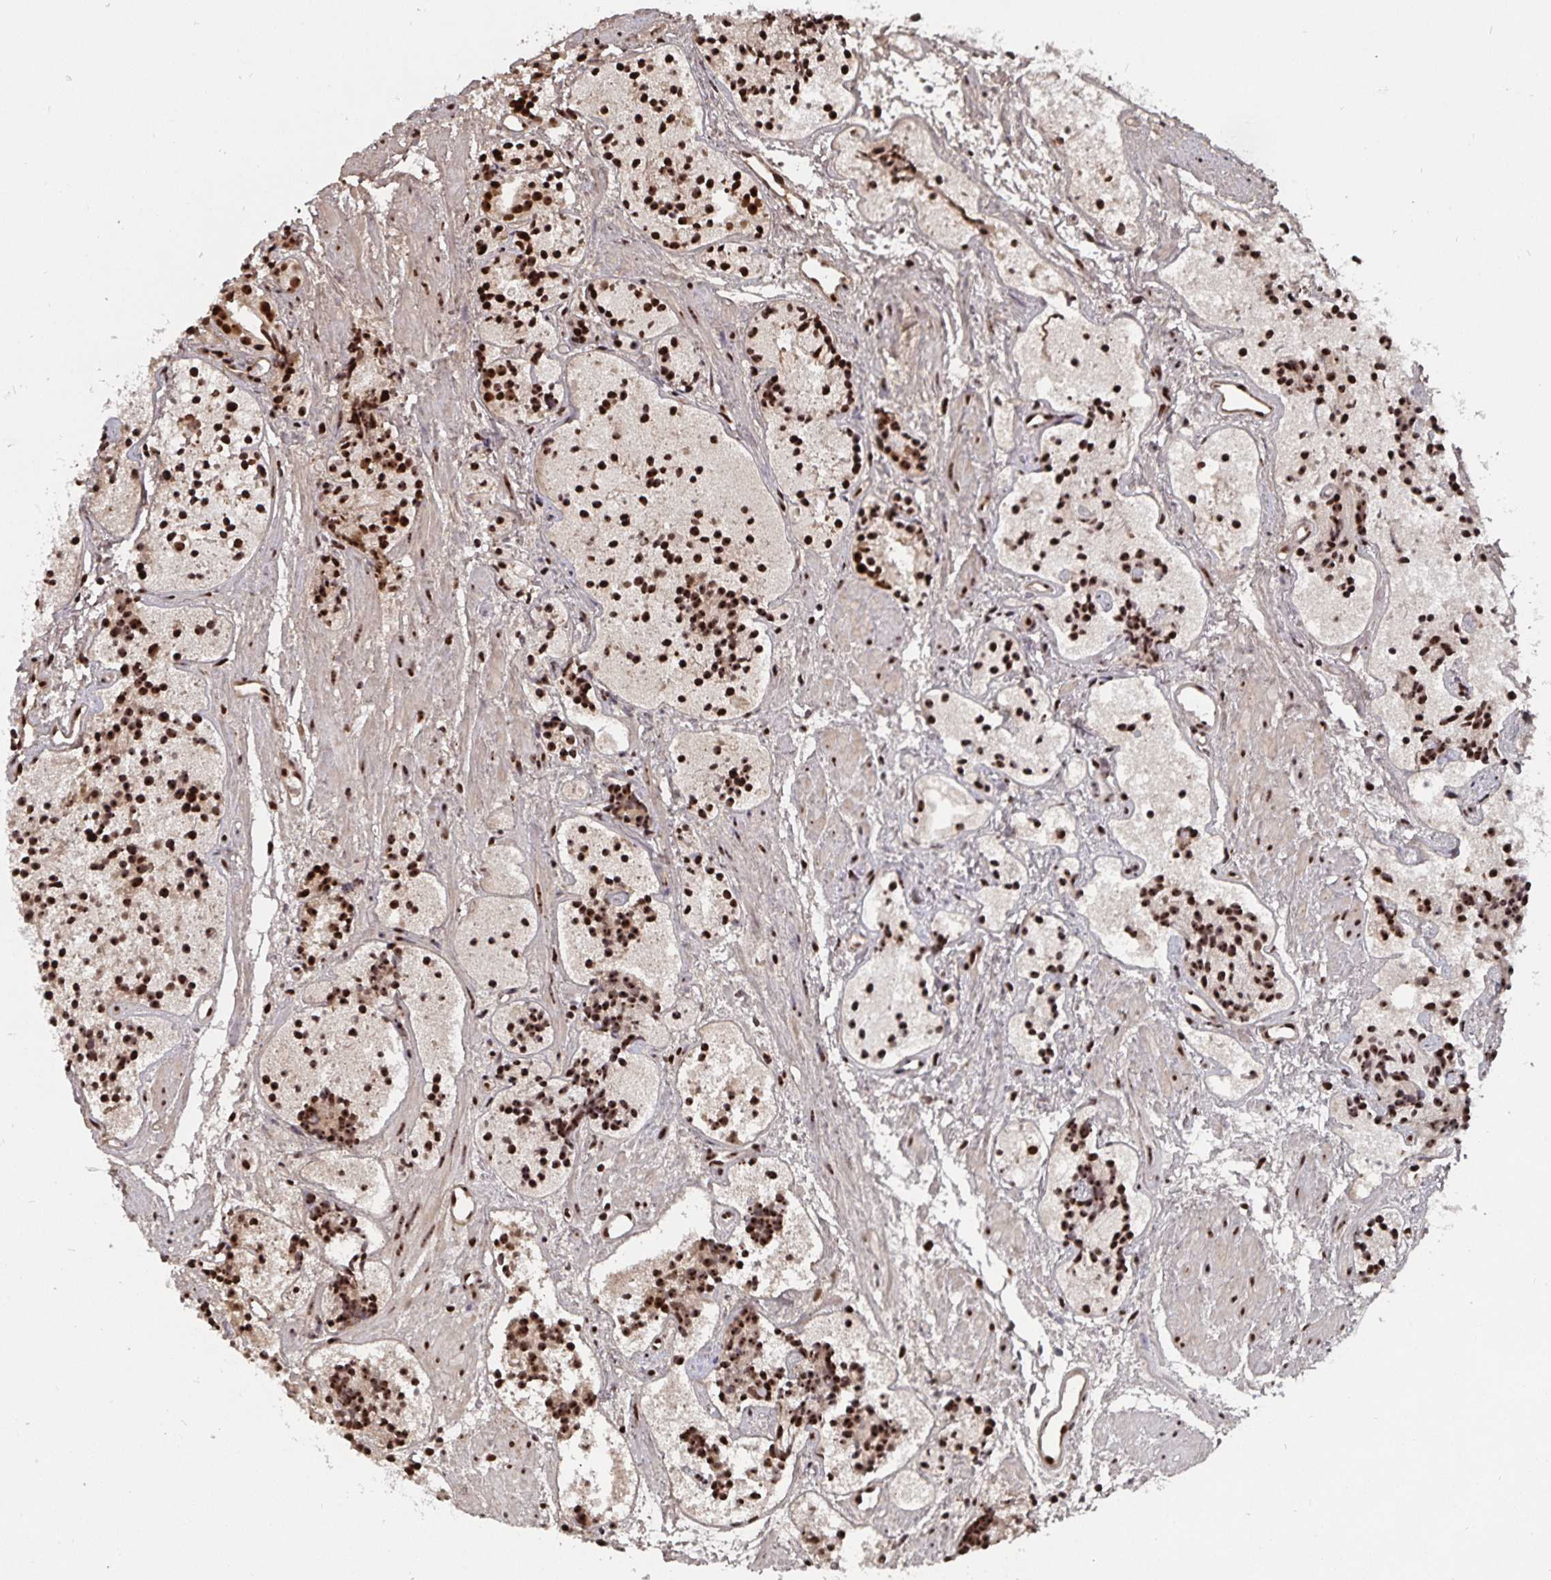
{"staining": {"intensity": "strong", "quantity": ">75%", "location": "nuclear"}, "tissue": "prostate cancer", "cell_type": "Tumor cells", "image_type": "cancer", "snomed": [{"axis": "morphology", "description": "Adenocarcinoma, High grade"}, {"axis": "topography", "description": "Prostate"}], "caption": "Tumor cells show high levels of strong nuclear staining in approximately >75% of cells in prostate cancer (high-grade adenocarcinoma).", "gene": "LAS1L", "patient": {"sex": "male", "age": 85}}